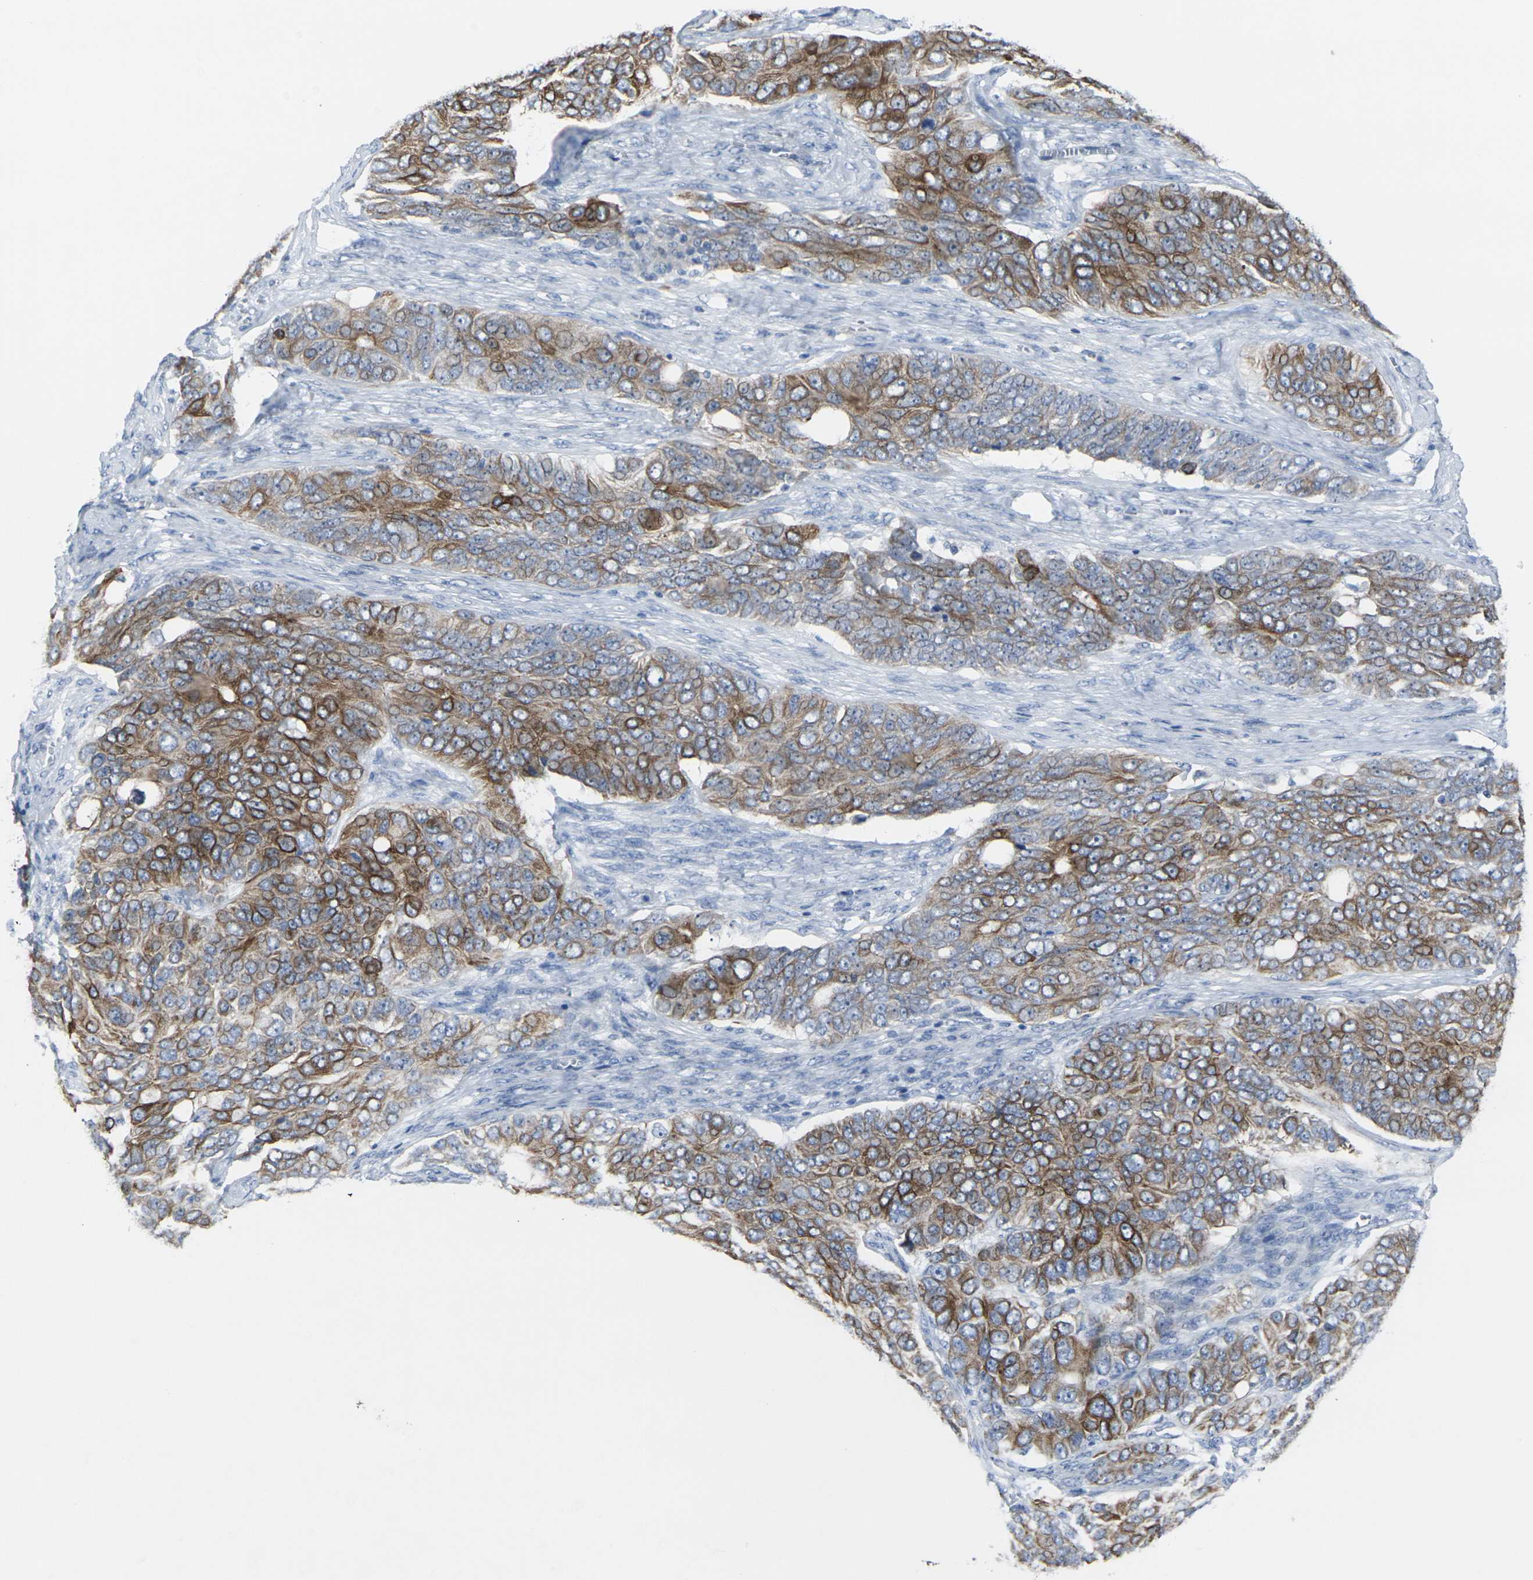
{"staining": {"intensity": "moderate", "quantity": ">75%", "location": "cytoplasmic/membranous"}, "tissue": "ovarian cancer", "cell_type": "Tumor cells", "image_type": "cancer", "snomed": [{"axis": "morphology", "description": "Carcinoma, endometroid"}, {"axis": "topography", "description": "Ovary"}], "caption": "Moderate cytoplasmic/membranous staining is appreciated in about >75% of tumor cells in ovarian cancer (endometroid carcinoma).", "gene": "ANKRD46", "patient": {"sex": "female", "age": 51}}